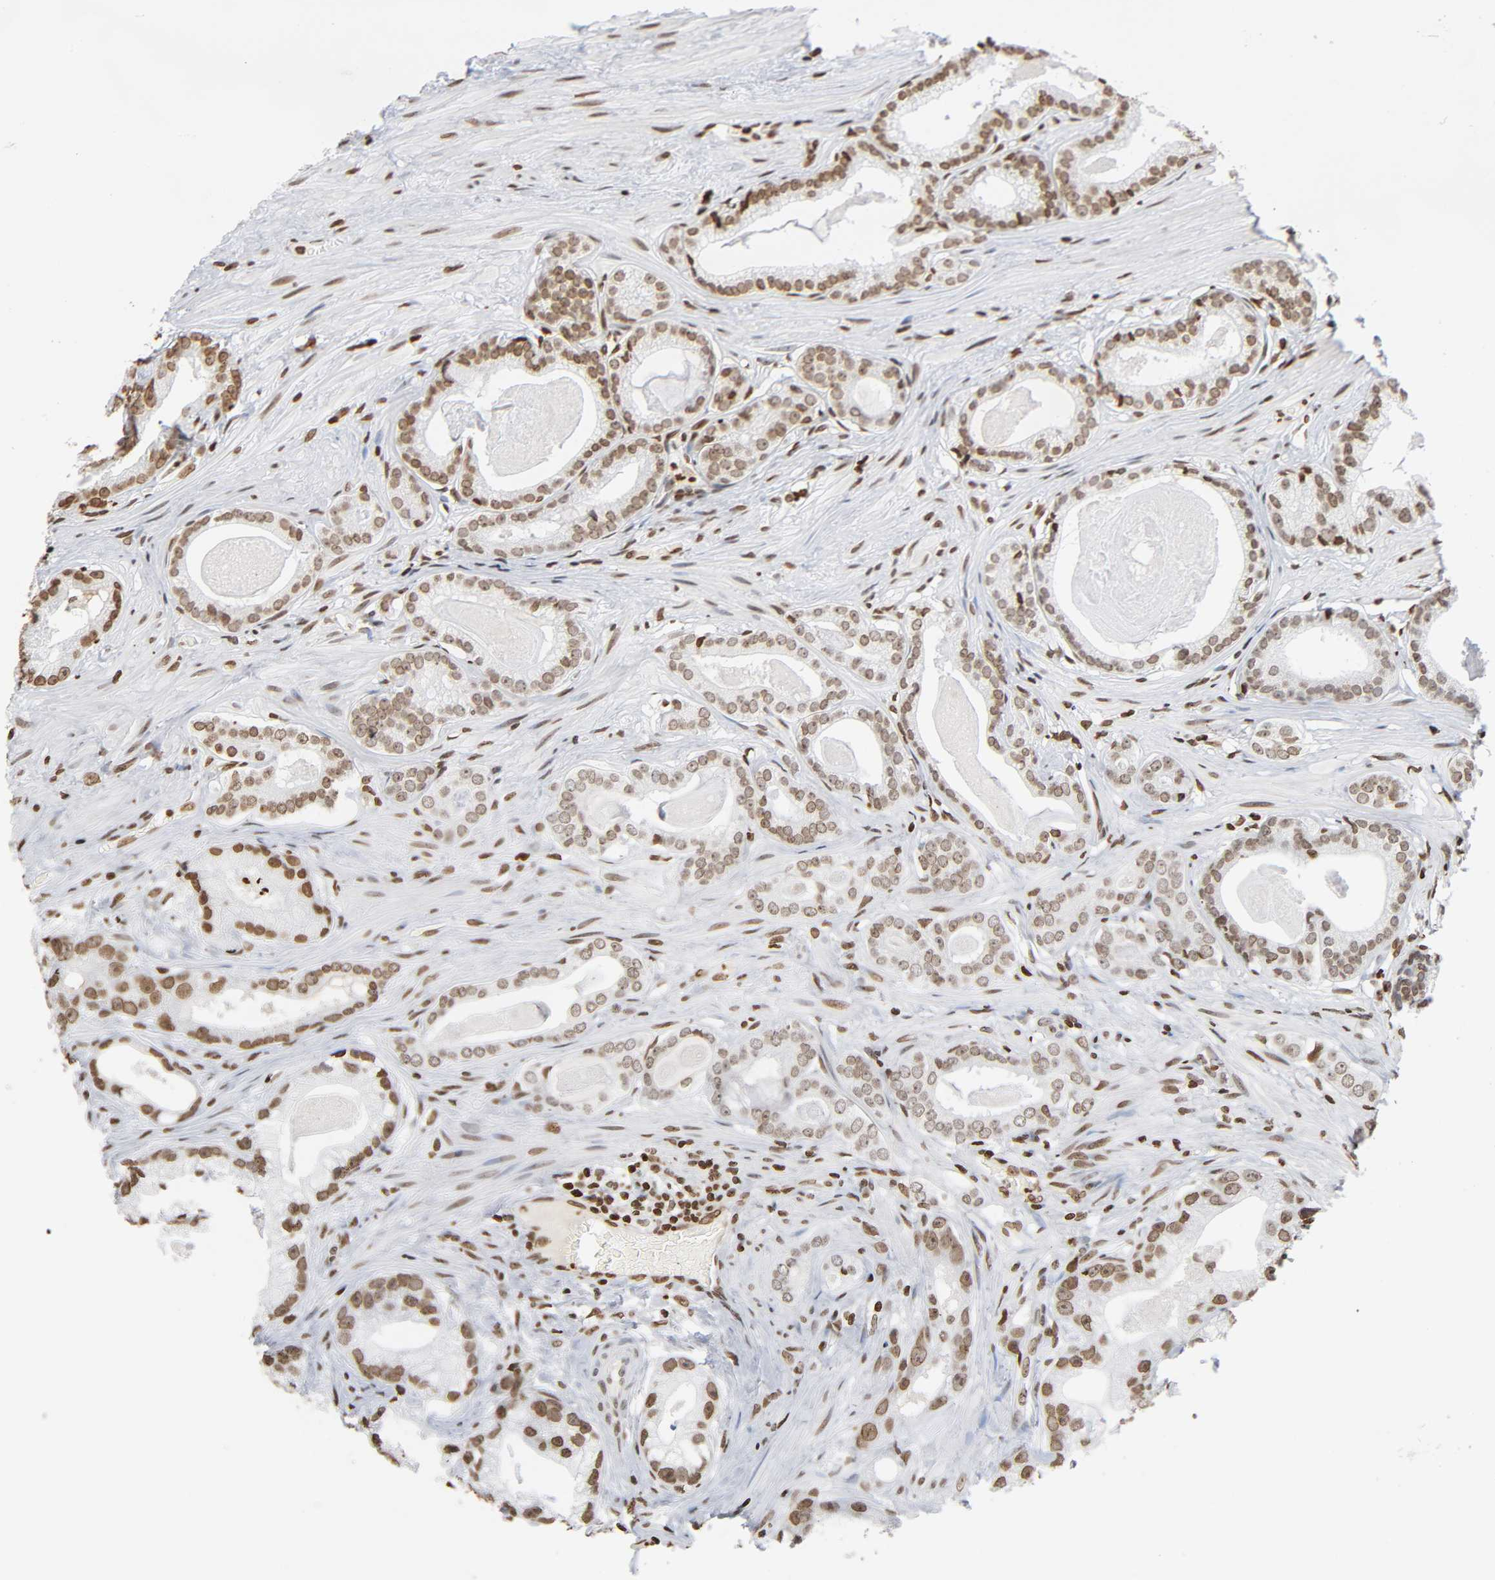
{"staining": {"intensity": "moderate", "quantity": ">75%", "location": "nuclear"}, "tissue": "prostate cancer", "cell_type": "Tumor cells", "image_type": "cancer", "snomed": [{"axis": "morphology", "description": "Adenocarcinoma, Low grade"}, {"axis": "topography", "description": "Prostate"}], "caption": "There is medium levels of moderate nuclear positivity in tumor cells of prostate cancer, as demonstrated by immunohistochemical staining (brown color).", "gene": "HOXA6", "patient": {"sex": "male", "age": 59}}